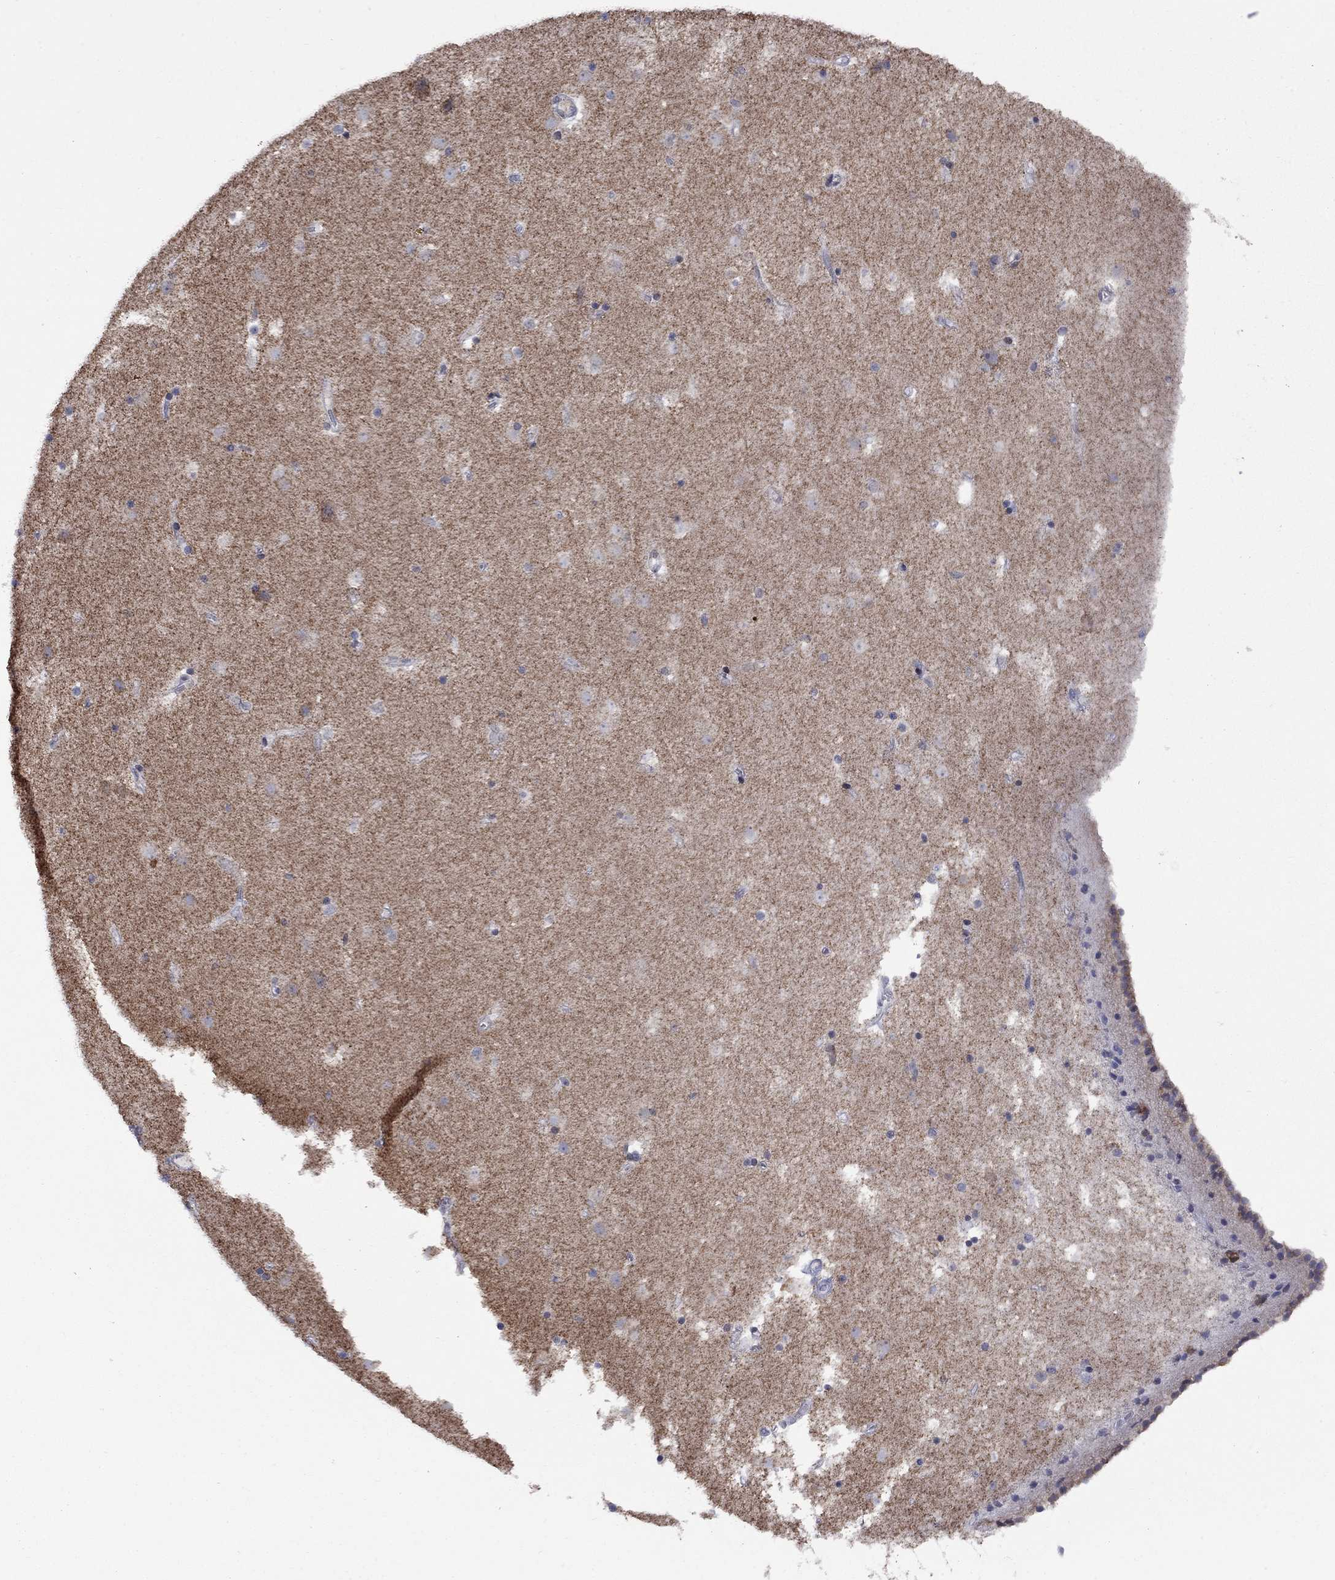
{"staining": {"intensity": "negative", "quantity": "none", "location": "none"}, "tissue": "caudate", "cell_type": "Glial cells", "image_type": "normal", "snomed": [{"axis": "morphology", "description": "Normal tissue, NOS"}, {"axis": "topography", "description": "Lateral ventricle wall"}], "caption": "A high-resolution micrograph shows immunohistochemistry staining of unremarkable caudate, which reveals no significant staining in glial cells.", "gene": "KCNJ16", "patient": {"sex": "female", "age": 71}}